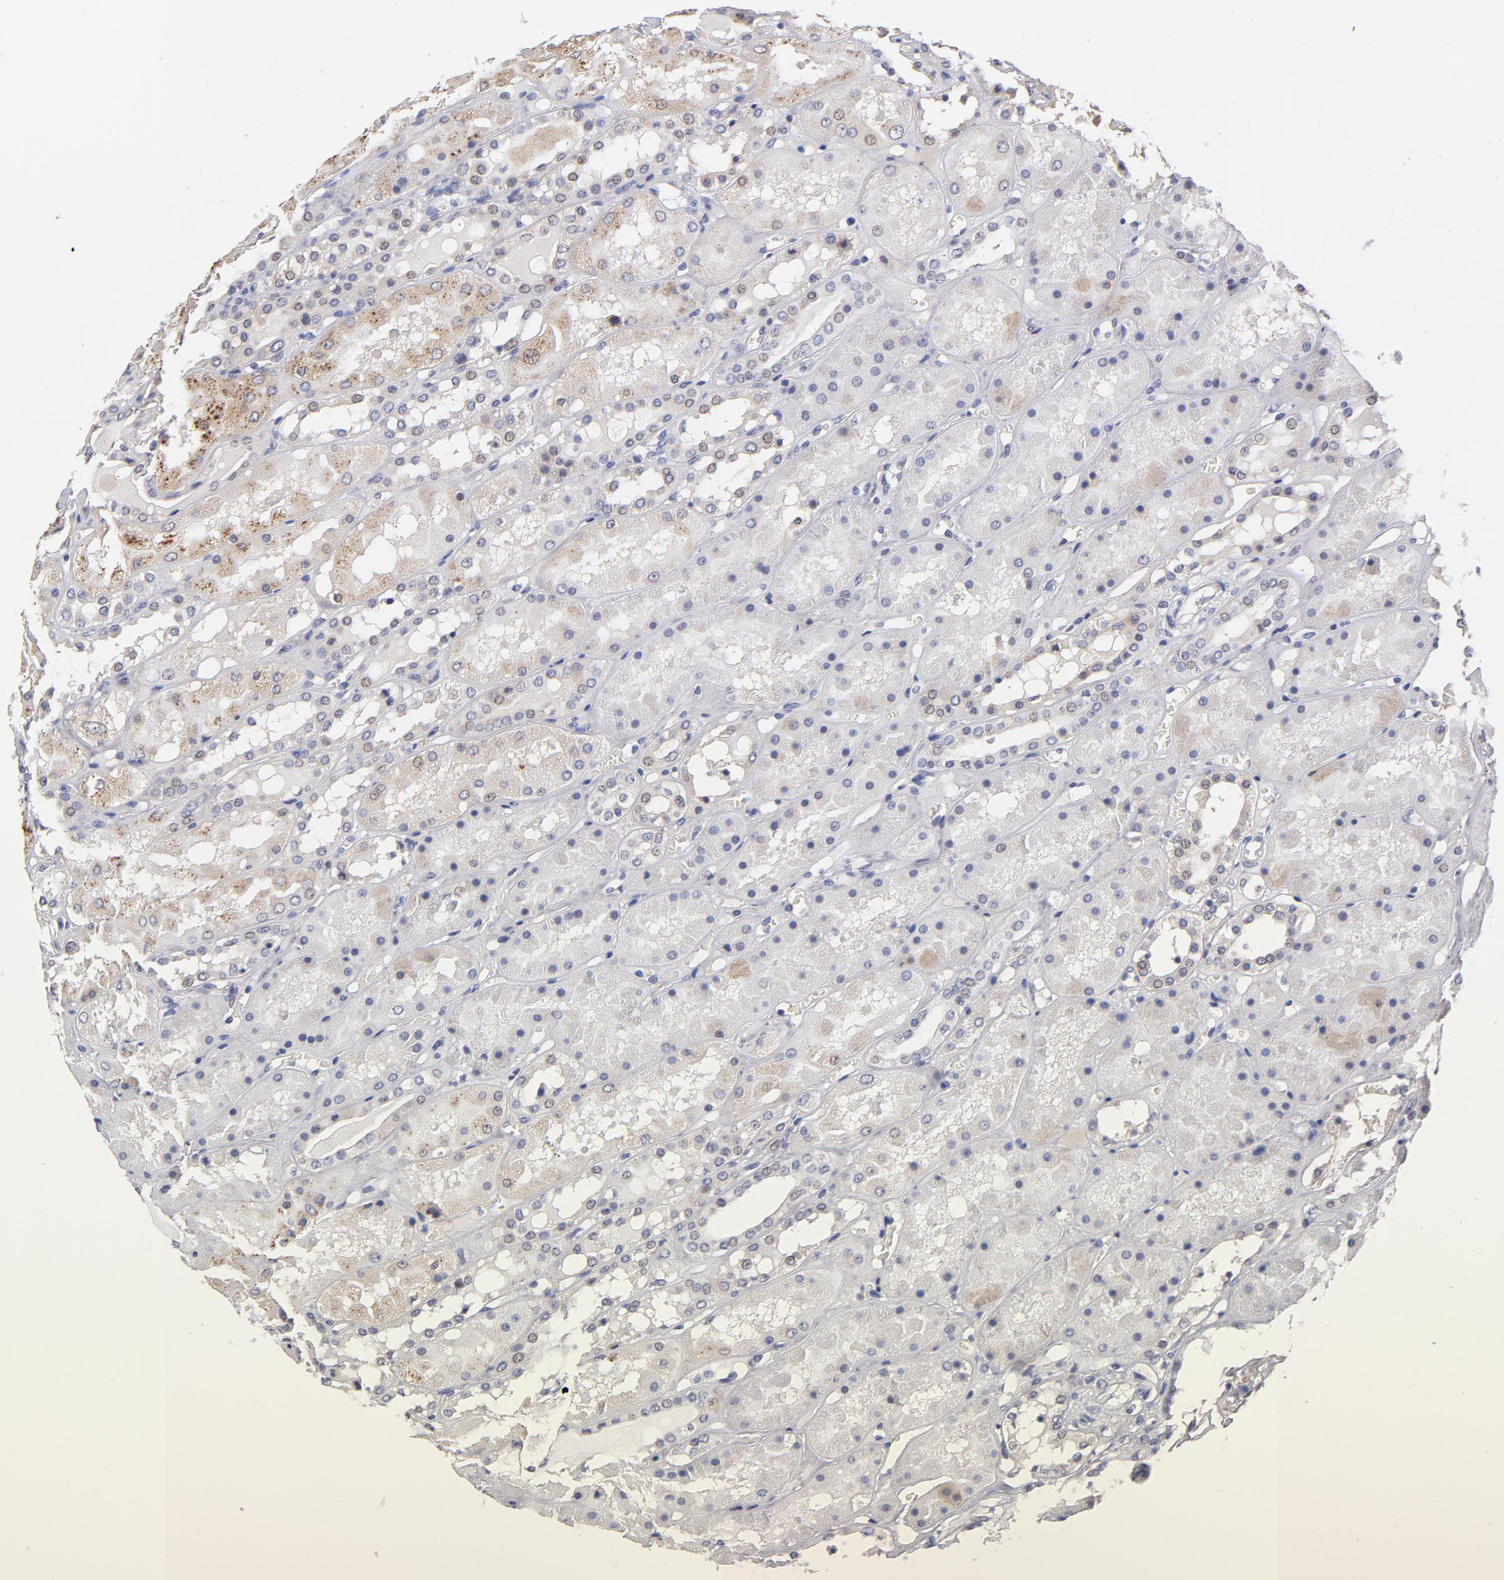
{"staining": {"intensity": "moderate", "quantity": "25%-75%", "location": "cytoplasmic/membranous,nuclear"}, "tissue": "kidney", "cell_type": "Cells in glomeruli", "image_type": "normal", "snomed": [{"axis": "morphology", "description": "Normal tissue, NOS"}, {"axis": "topography", "description": "Kidney"}], "caption": "Moderate cytoplasmic/membranous,nuclear staining is appreciated in approximately 25%-75% of cells in glomeruli in benign kidney.", "gene": "GMFB", "patient": {"sex": "male", "age": 36}}